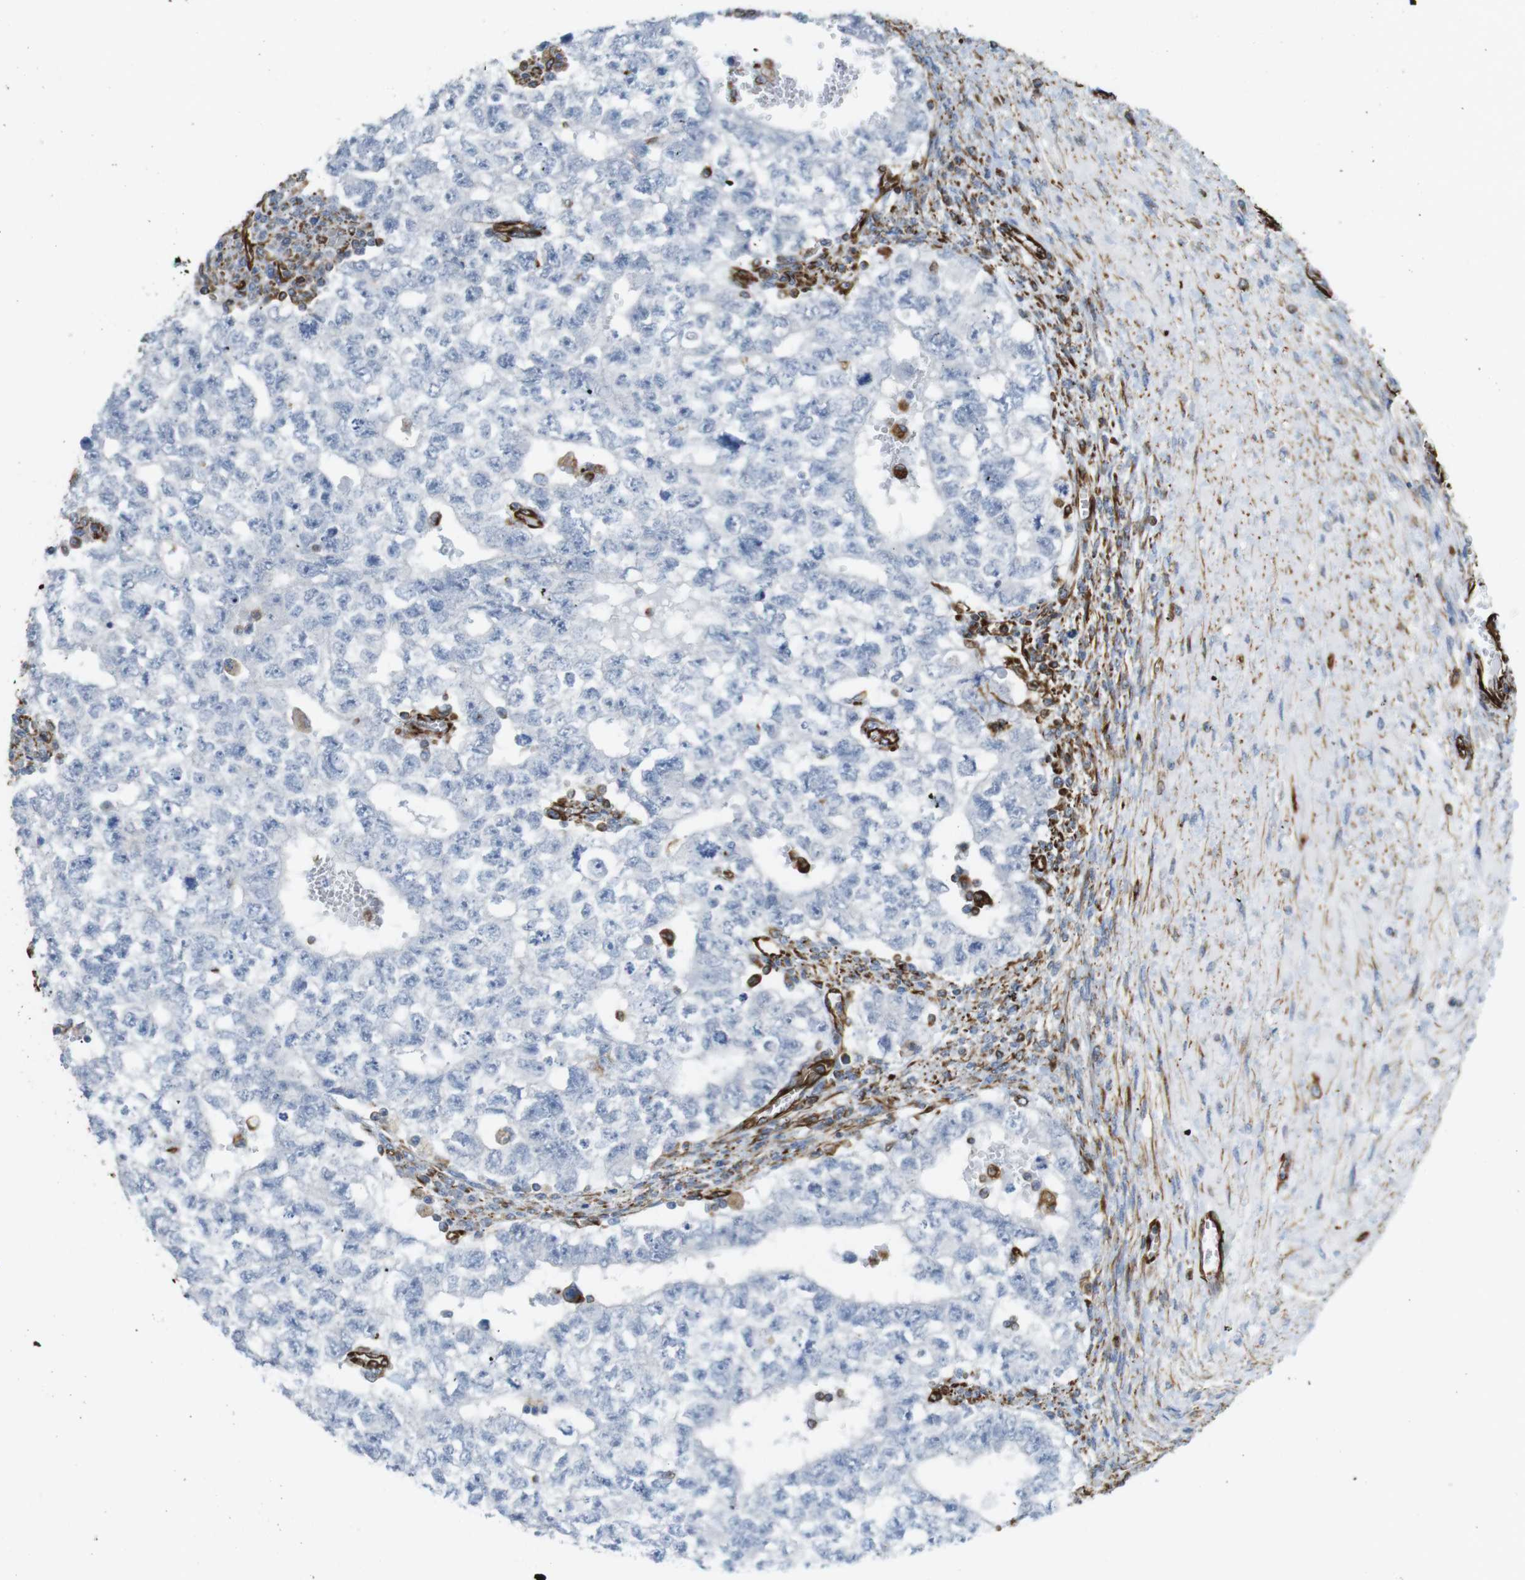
{"staining": {"intensity": "negative", "quantity": "none", "location": "none"}, "tissue": "testis cancer", "cell_type": "Tumor cells", "image_type": "cancer", "snomed": [{"axis": "morphology", "description": "Seminoma, NOS"}, {"axis": "morphology", "description": "Carcinoma, Embryonal, NOS"}, {"axis": "topography", "description": "Testis"}], "caption": "Tumor cells are negative for protein expression in human testis cancer (seminoma). Nuclei are stained in blue.", "gene": "RALGPS1", "patient": {"sex": "male", "age": 38}}